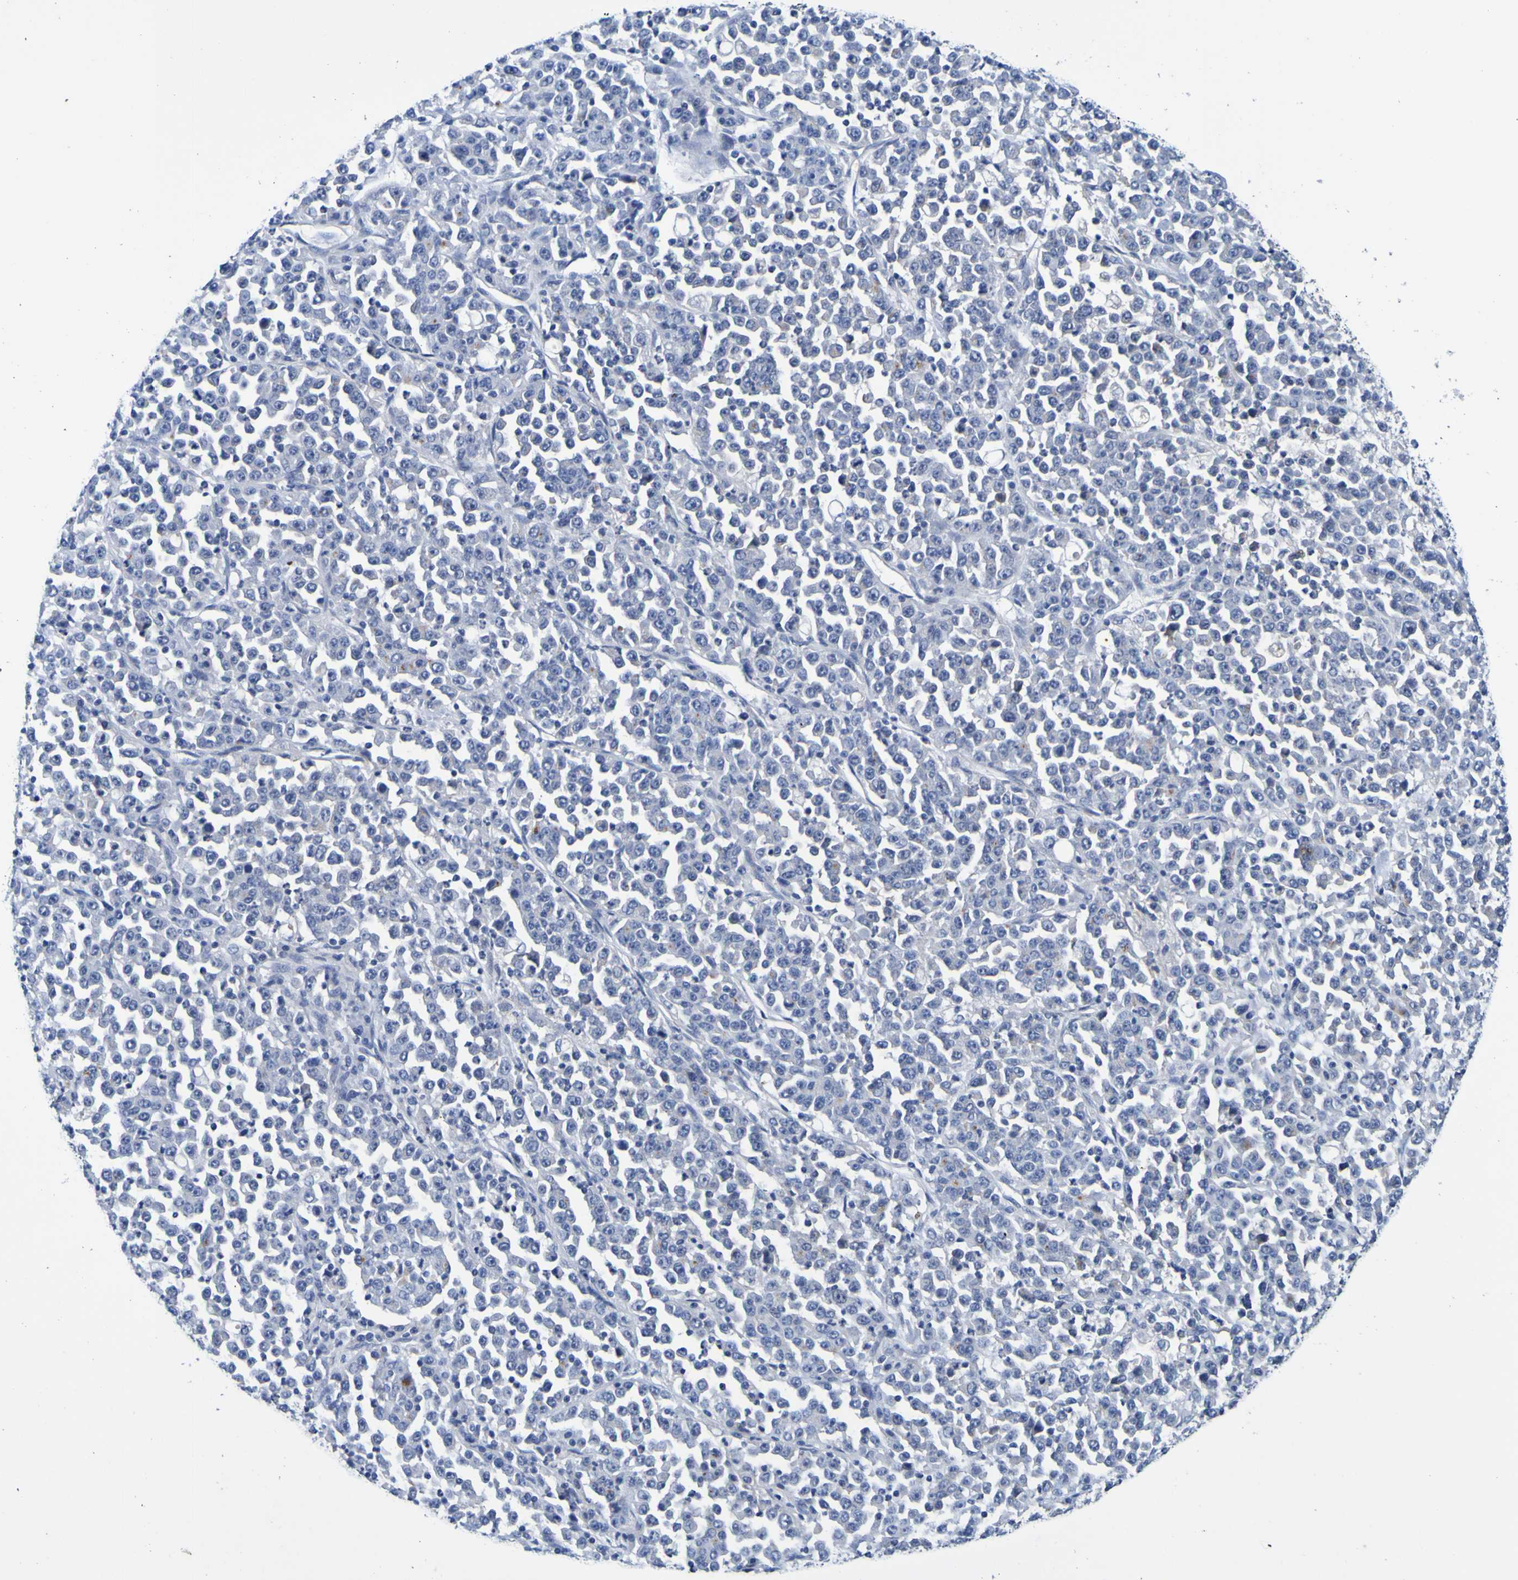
{"staining": {"intensity": "negative", "quantity": "none", "location": "none"}, "tissue": "stomach cancer", "cell_type": "Tumor cells", "image_type": "cancer", "snomed": [{"axis": "morphology", "description": "Normal tissue, NOS"}, {"axis": "morphology", "description": "Adenocarcinoma, NOS"}, {"axis": "topography", "description": "Stomach, upper"}, {"axis": "topography", "description": "Stomach"}], "caption": "The micrograph shows no staining of tumor cells in stomach cancer.", "gene": "VMA21", "patient": {"sex": "male", "age": 59}}